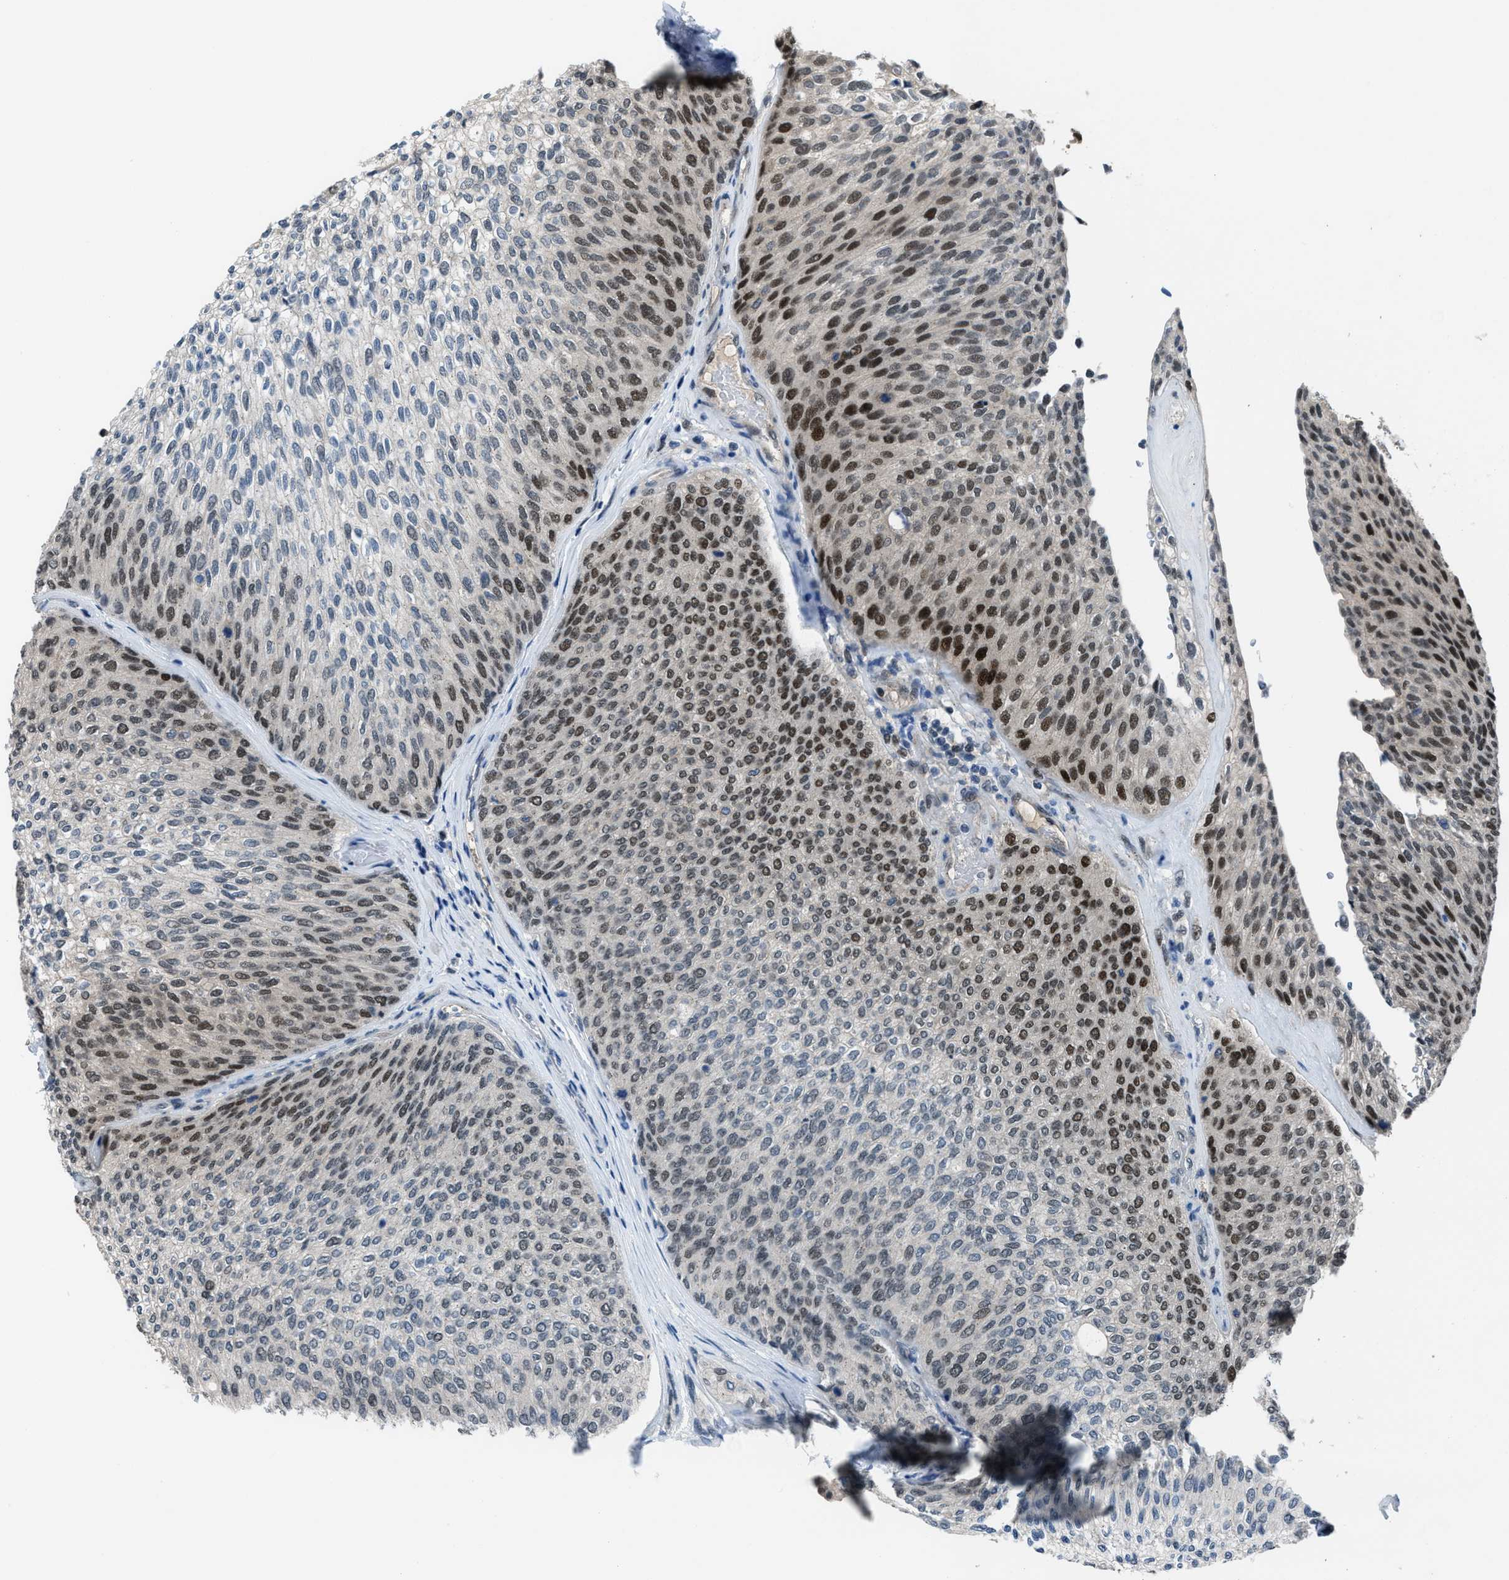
{"staining": {"intensity": "strong", "quantity": "<25%", "location": "nuclear"}, "tissue": "urothelial cancer", "cell_type": "Tumor cells", "image_type": "cancer", "snomed": [{"axis": "morphology", "description": "Urothelial carcinoma, Low grade"}, {"axis": "topography", "description": "Urinary bladder"}], "caption": "A high-resolution image shows IHC staining of low-grade urothelial carcinoma, which demonstrates strong nuclear positivity in approximately <25% of tumor cells.", "gene": "DUSP19", "patient": {"sex": "female", "age": 79}}